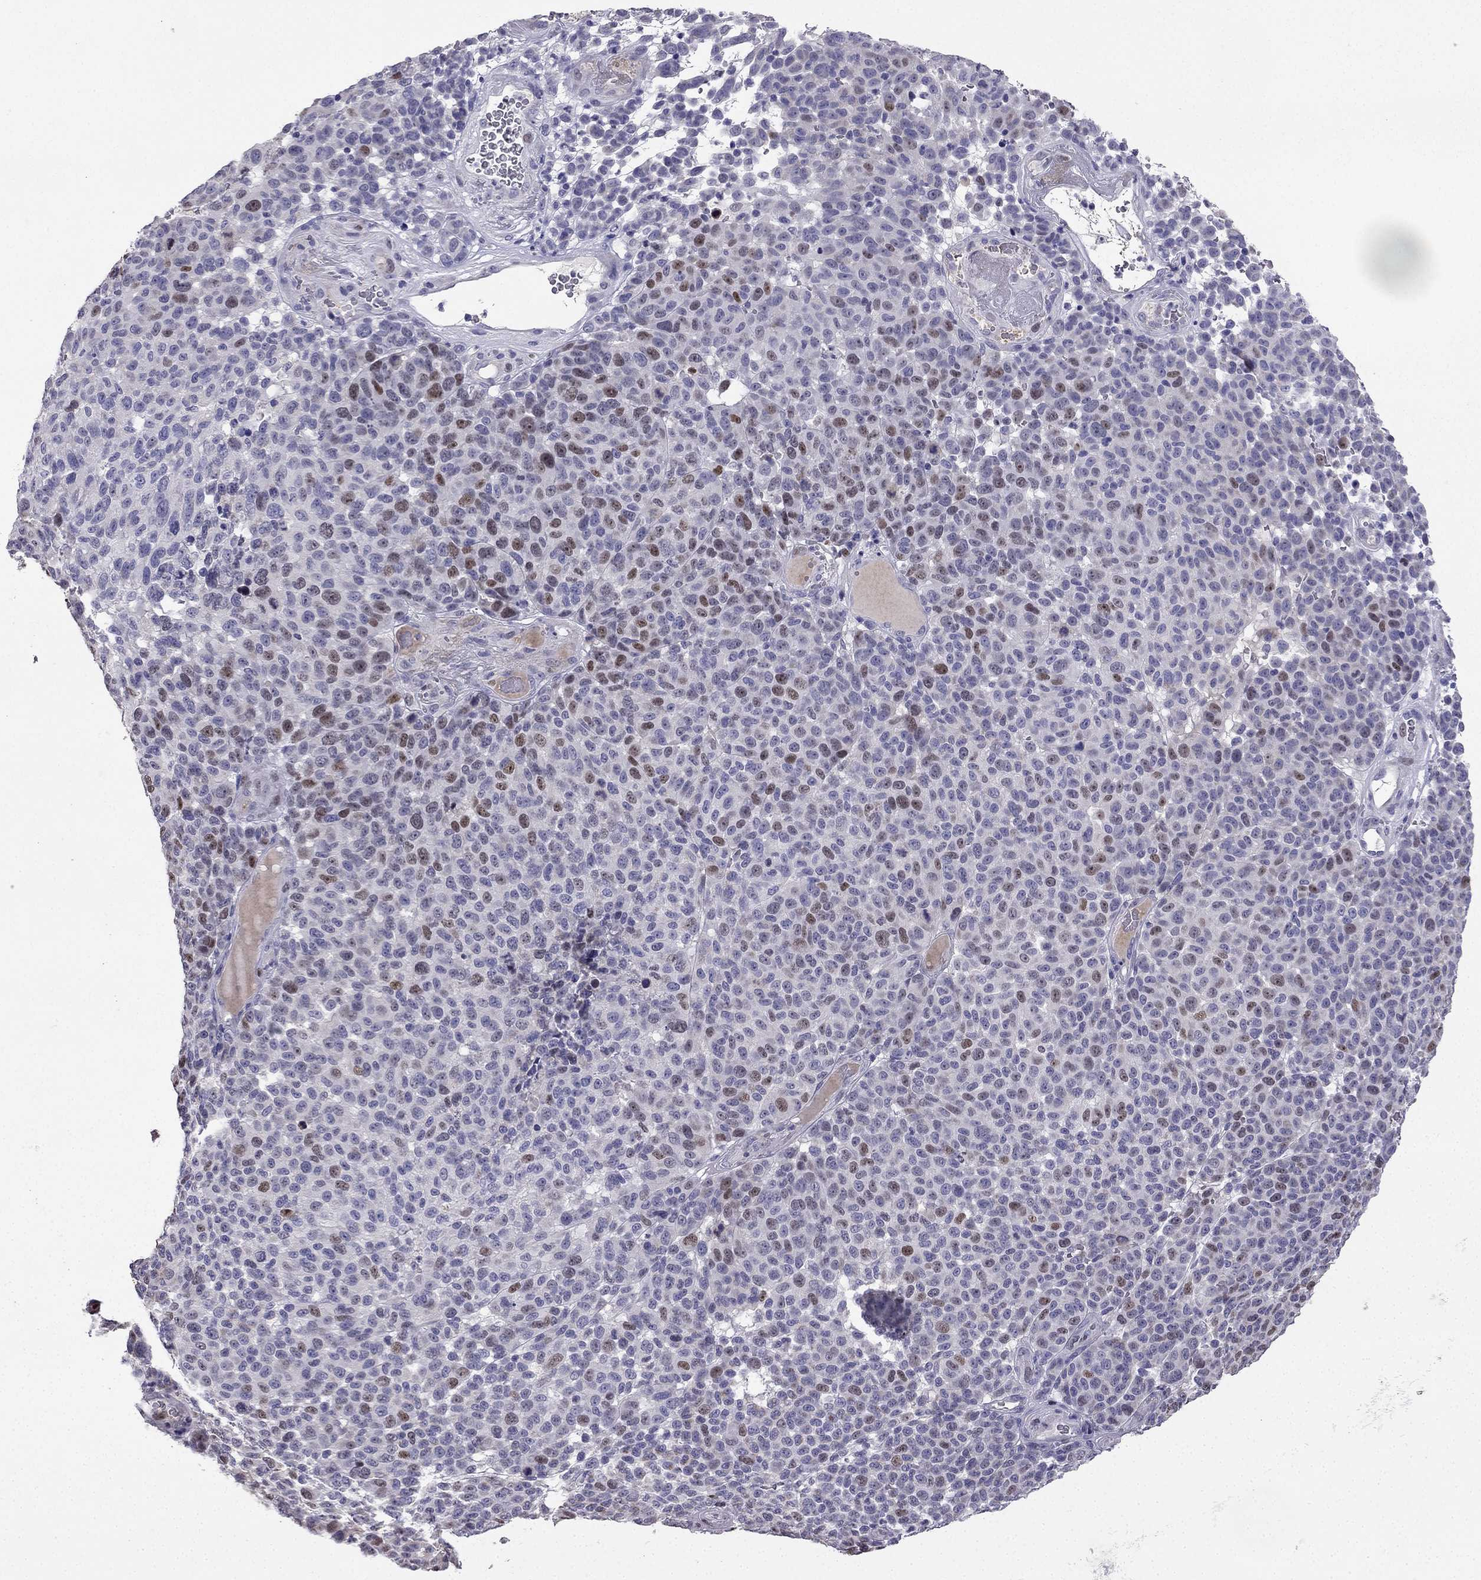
{"staining": {"intensity": "moderate", "quantity": "<25%", "location": "nuclear"}, "tissue": "melanoma", "cell_type": "Tumor cells", "image_type": "cancer", "snomed": [{"axis": "morphology", "description": "Malignant melanoma, NOS"}, {"axis": "topography", "description": "Skin"}], "caption": "This image reveals immunohistochemistry (IHC) staining of human melanoma, with low moderate nuclear positivity in about <25% of tumor cells.", "gene": "UHRF1", "patient": {"sex": "male", "age": 59}}